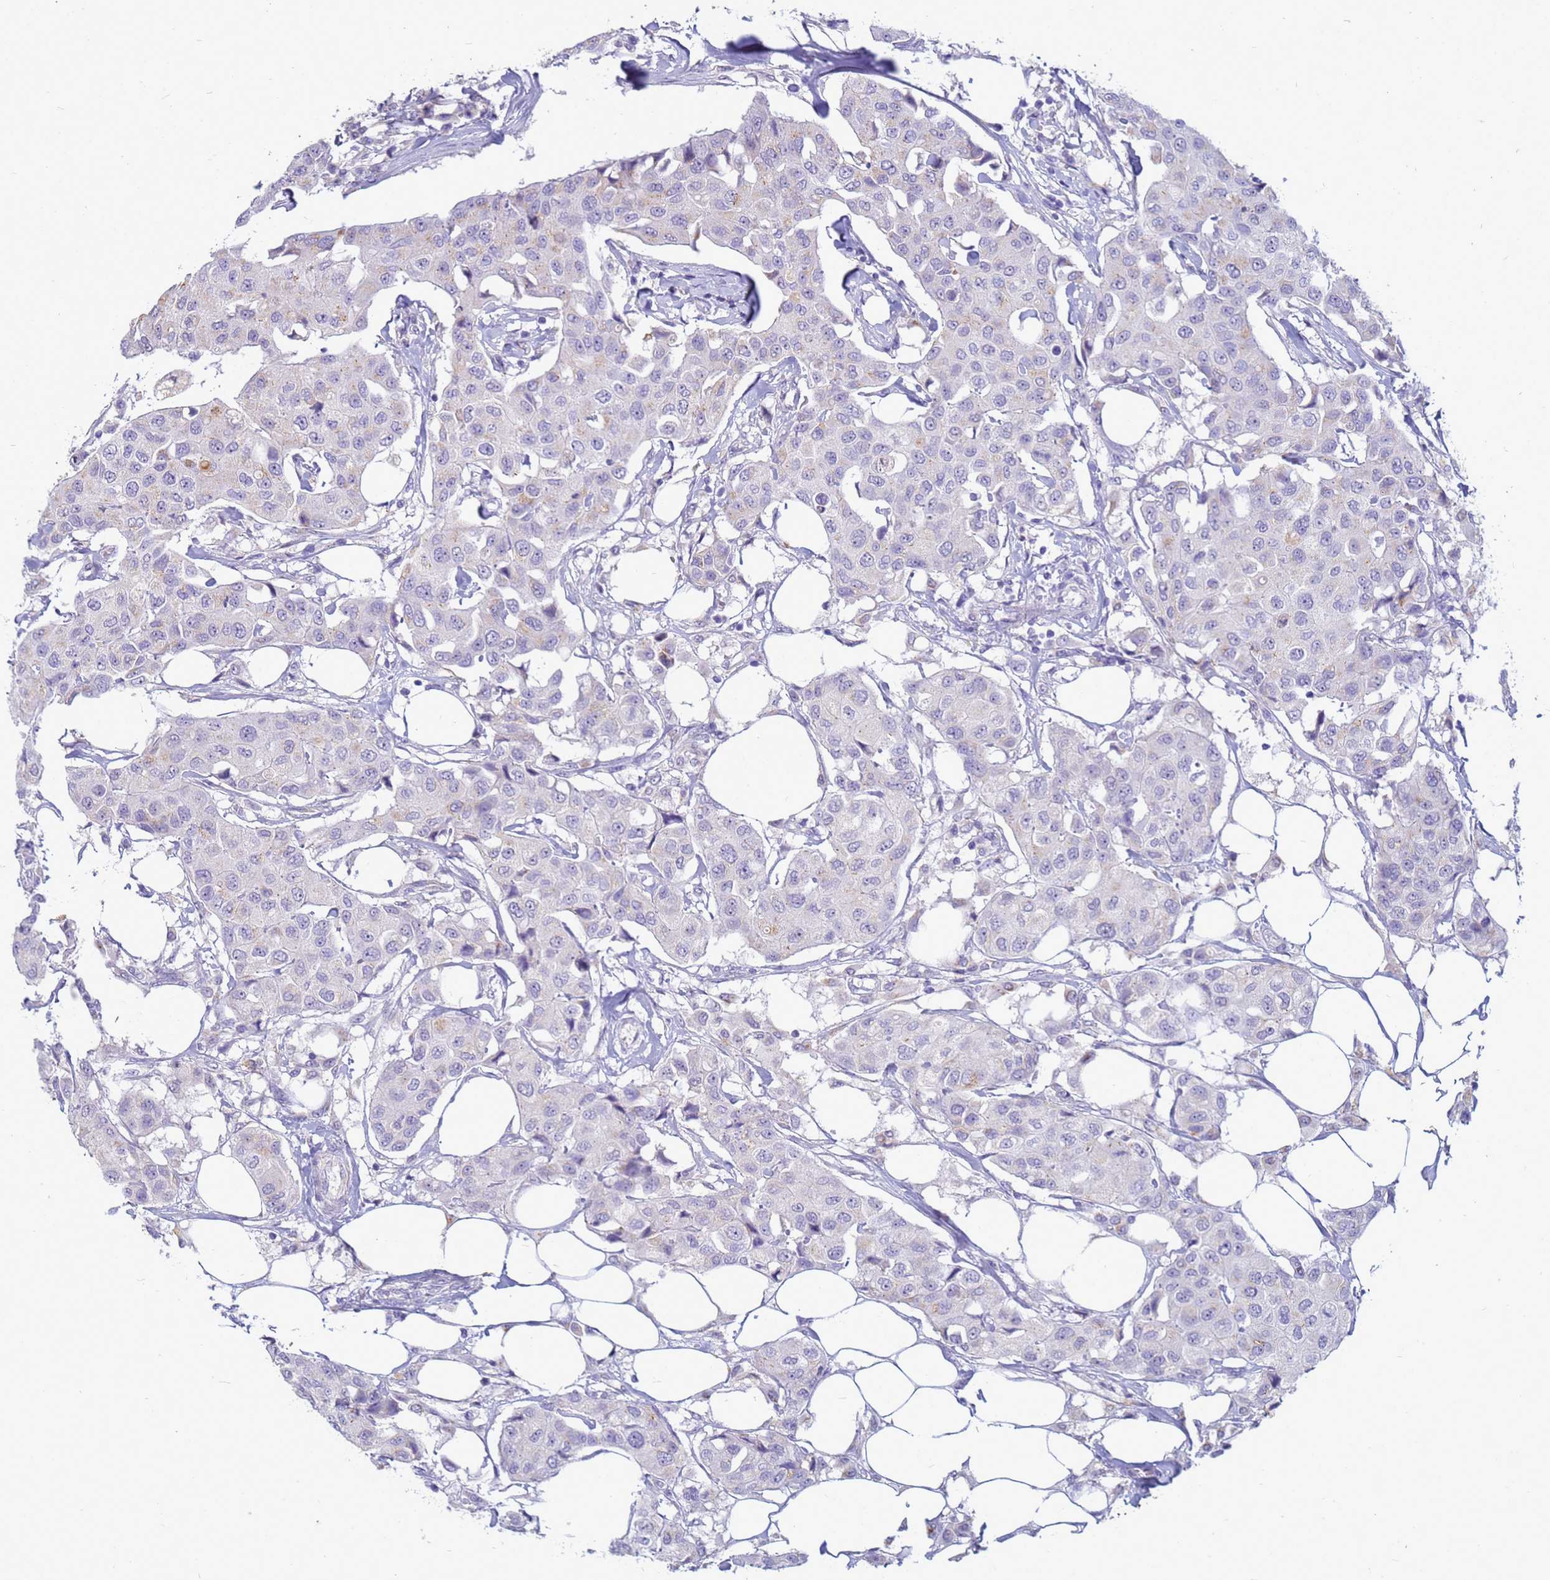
{"staining": {"intensity": "negative", "quantity": "none", "location": "none"}, "tissue": "breast cancer", "cell_type": "Tumor cells", "image_type": "cancer", "snomed": [{"axis": "morphology", "description": "Duct carcinoma"}, {"axis": "topography", "description": "Breast"}], "caption": "Photomicrograph shows no significant protein positivity in tumor cells of breast invasive ductal carcinoma.", "gene": "B3GNT8", "patient": {"sex": "female", "age": 80}}